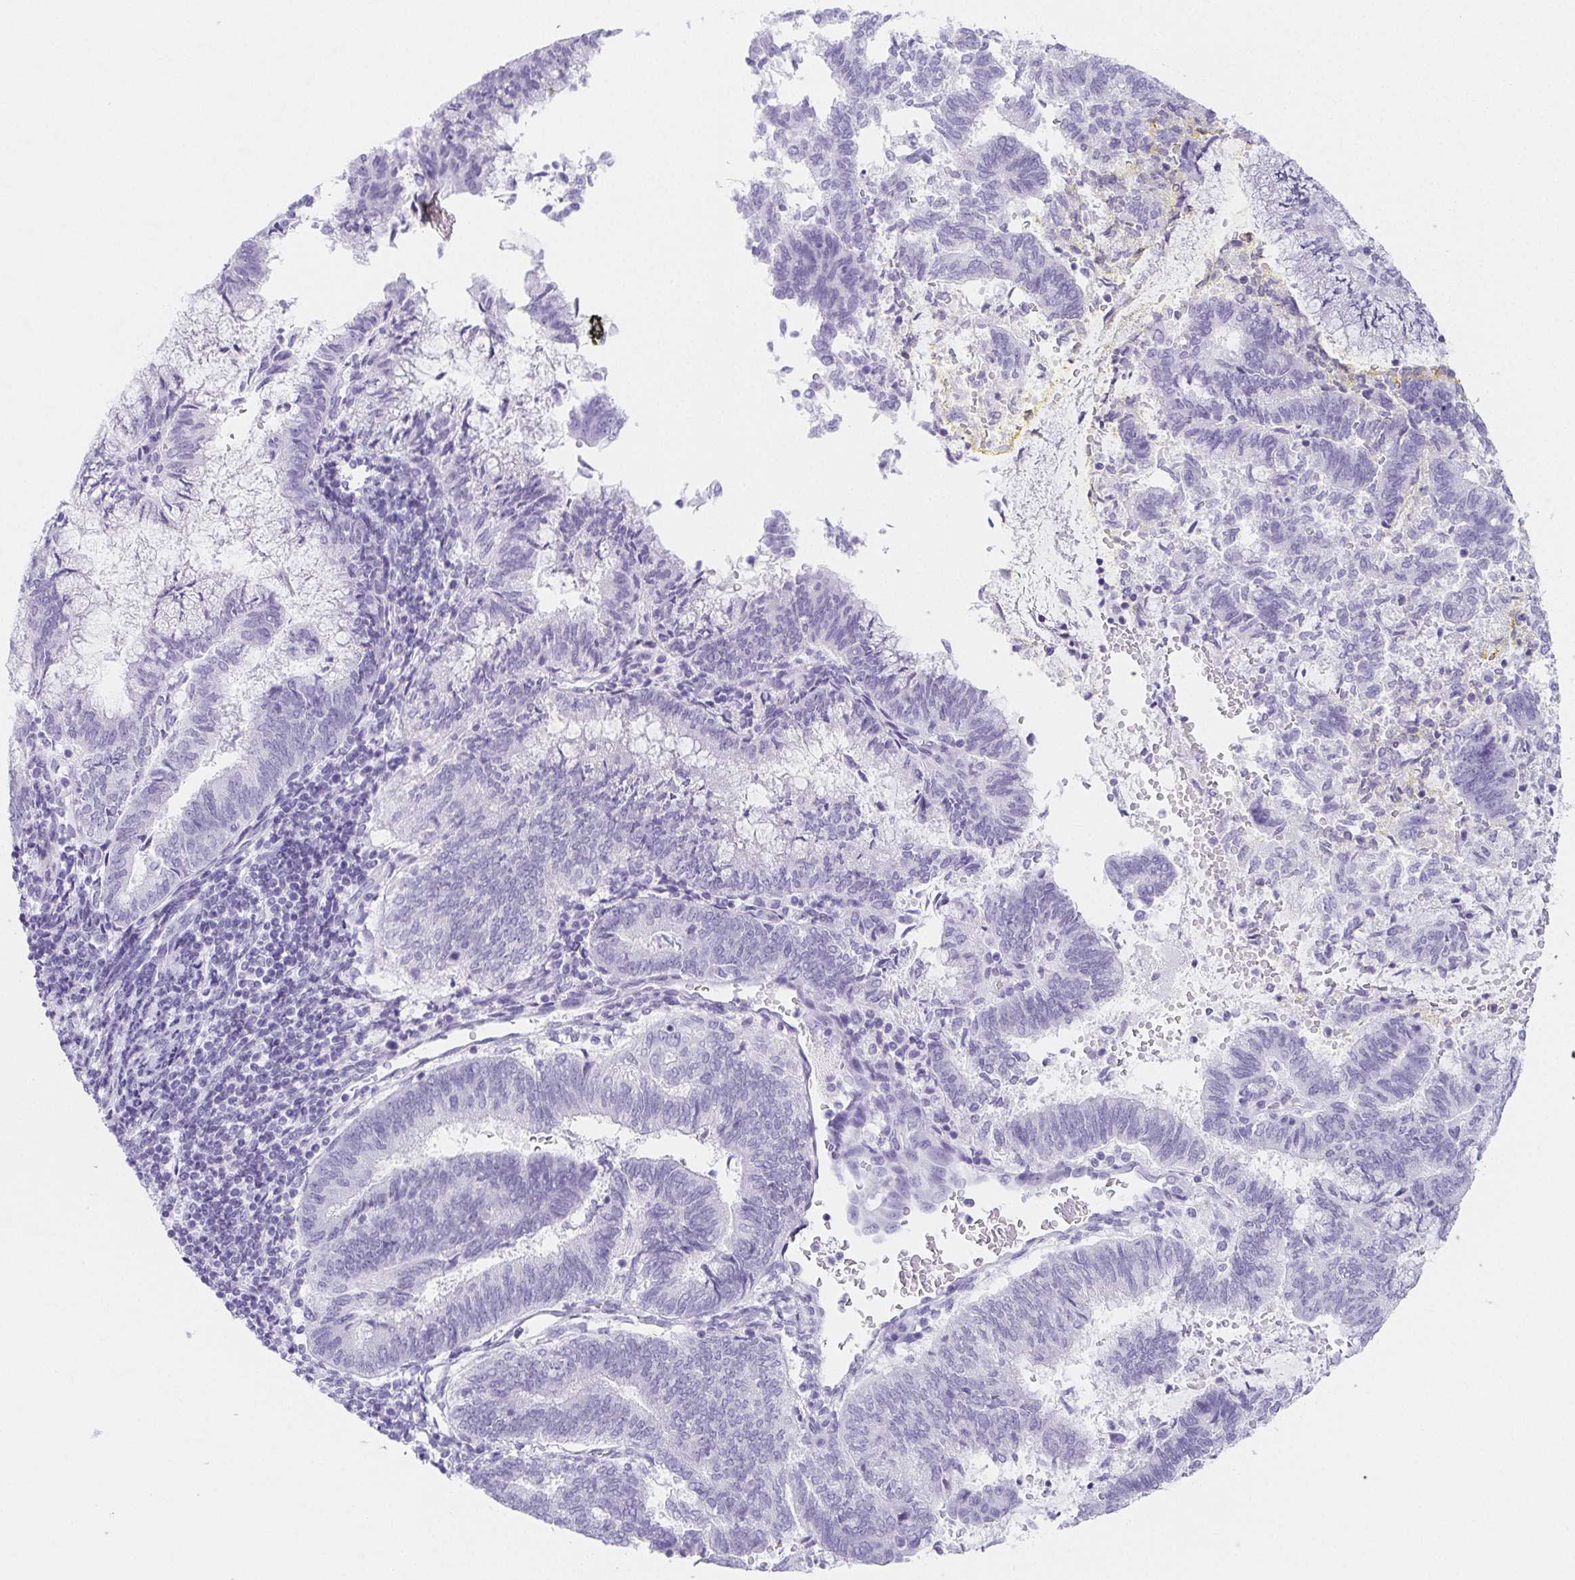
{"staining": {"intensity": "negative", "quantity": "none", "location": "none"}, "tissue": "endometrial cancer", "cell_type": "Tumor cells", "image_type": "cancer", "snomed": [{"axis": "morphology", "description": "Adenocarcinoma, NOS"}, {"axis": "topography", "description": "Endometrium"}], "caption": "DAB (3,3'-diaminobenzidine) immunohistochemical staining of human adenocarcinoma (endometrial) demonstrates no significant staining in tumor cells.", "gene": "HRC", "patient": {"sex": "female", "age": 65}}